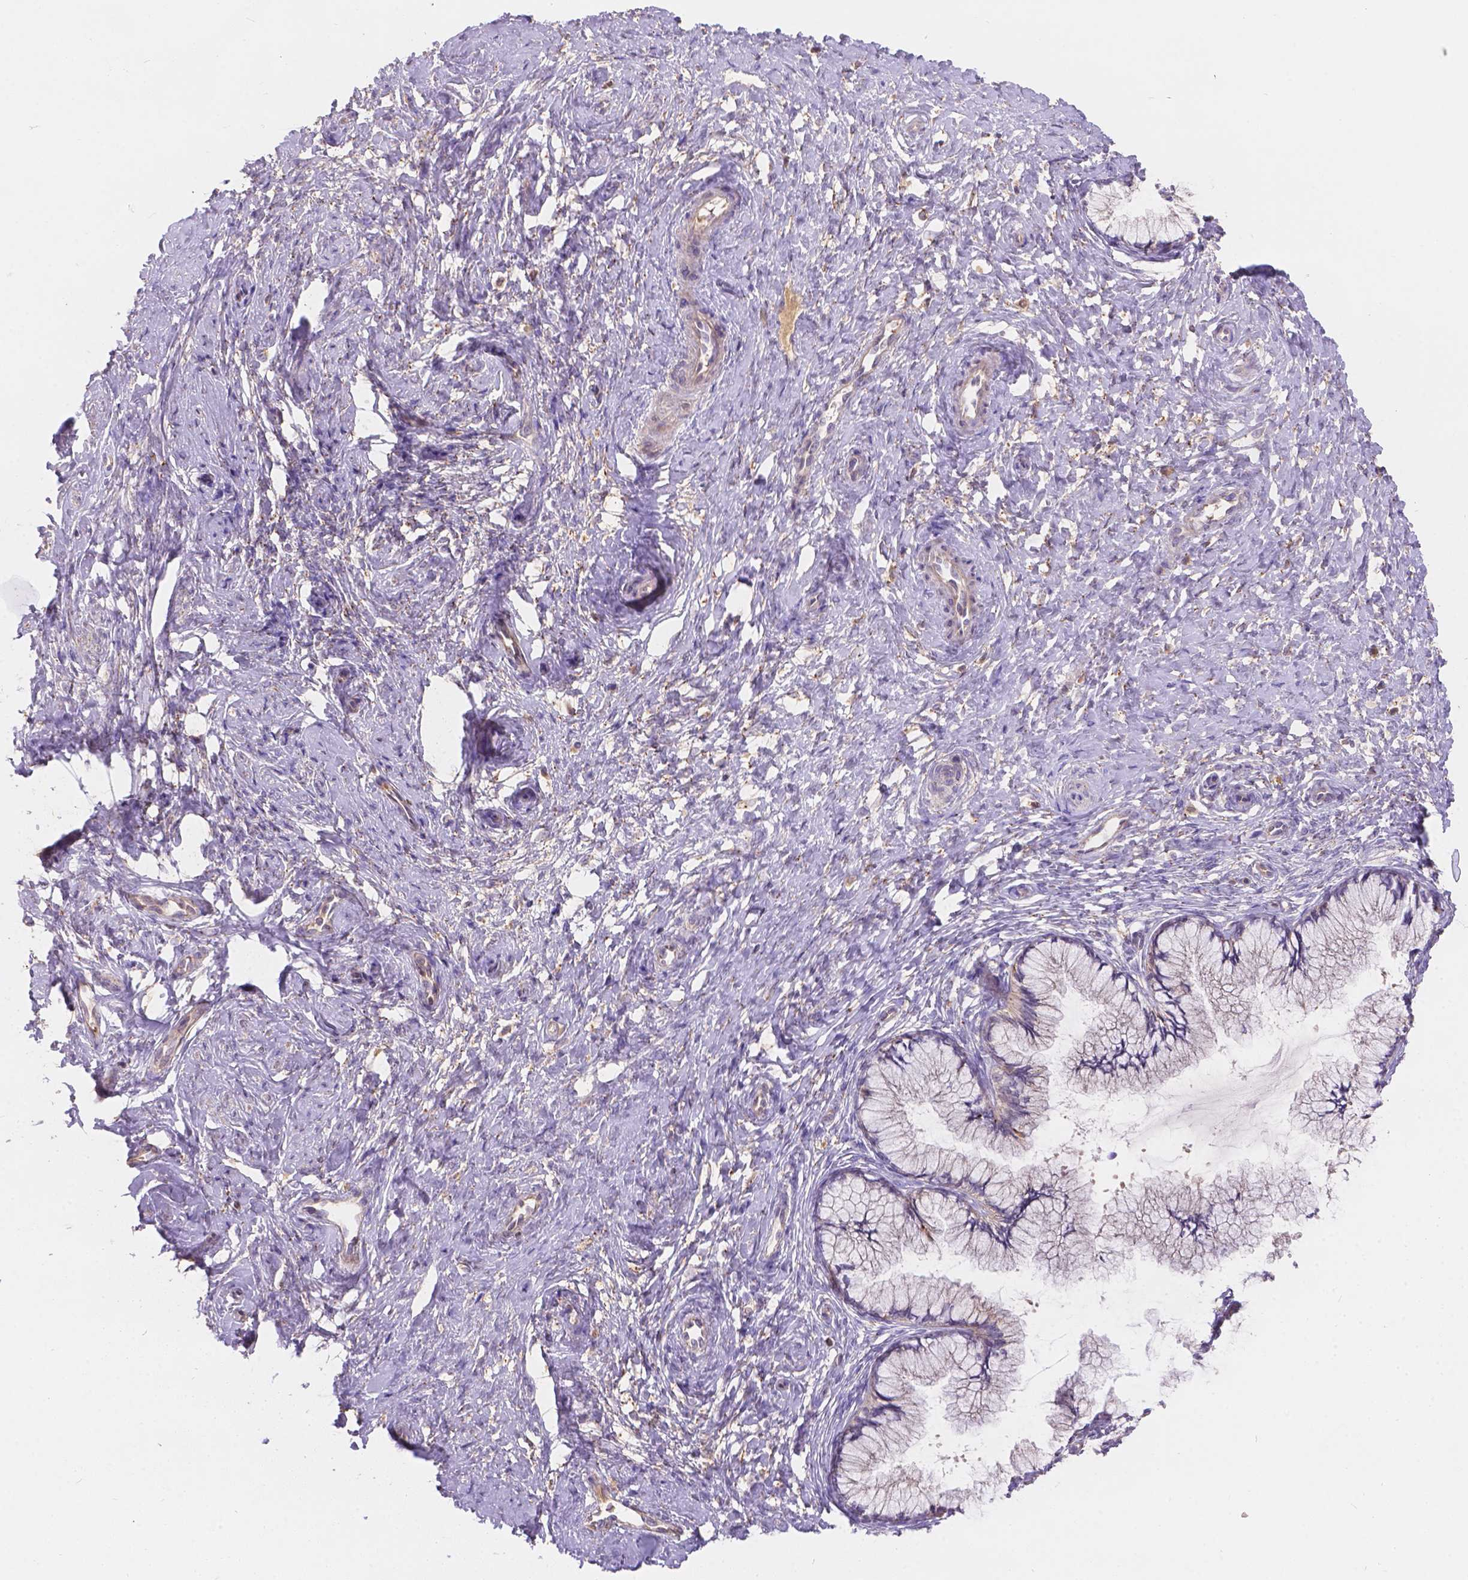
{"staining": {"intensity": "negative", "quantity": "none", "location": "none"}, "tissue": "cervix", "cell_type": "Glandular cells", "image_type": "normal", "snomed": [{"axis": "morphology", "description": "Normal tissue, NOS"}, {"axis": "topography", "description": "Cervix"}], "caption": "Glandular cells are negative for brown protein staining in unremarkable cervix. The staining was performed using DAB (3,3'-diaminobenzidine) to visualize the protein expression in brown, while the nuclei were stained in blue with hematoxylin (Magnification: 20x).", "gene": "CDK10", "patient": {"sex": "female", "age": 37}}